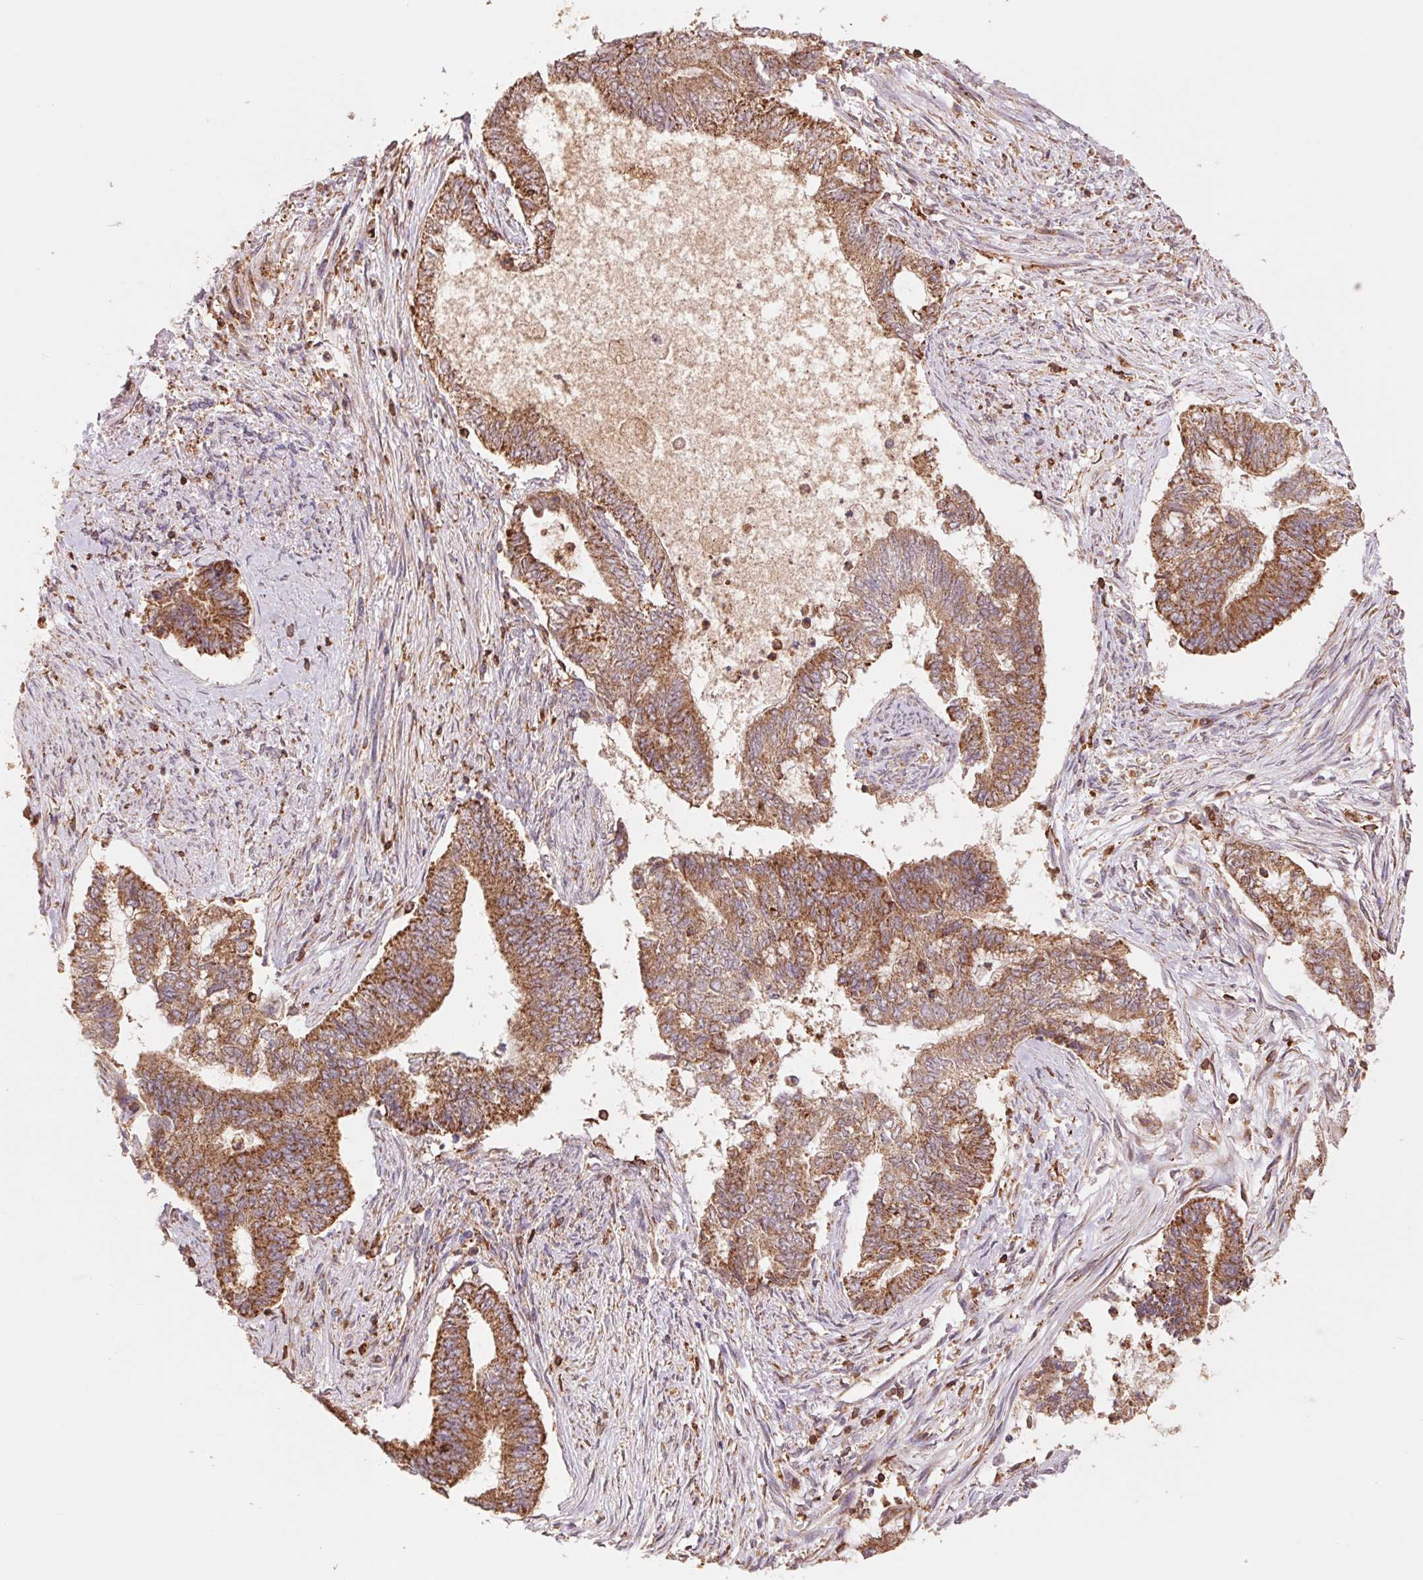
{"staining": {"intensity": "strong", "quantity": ">75%", "location": "cytoplasmic/membranous"}, "tissue": "endometrial cancer", "cell_type": "Tumor cells", "image_type": "cancer", "snomed": [{"axis": "morphology", "description": "Adenocarcinoma, NOS"}, {"axis": "topography", "description": "Endometrium"}], "caption": "This is a micrograph of immunohistochemistry (IHC) staining of endometrial cancer (adenocarcinoma), which shows strong staining in the cytoplasmic/membranous of tumor cells.", "gene": "URM1", "patient": {"sex": "female", "age": 65}}